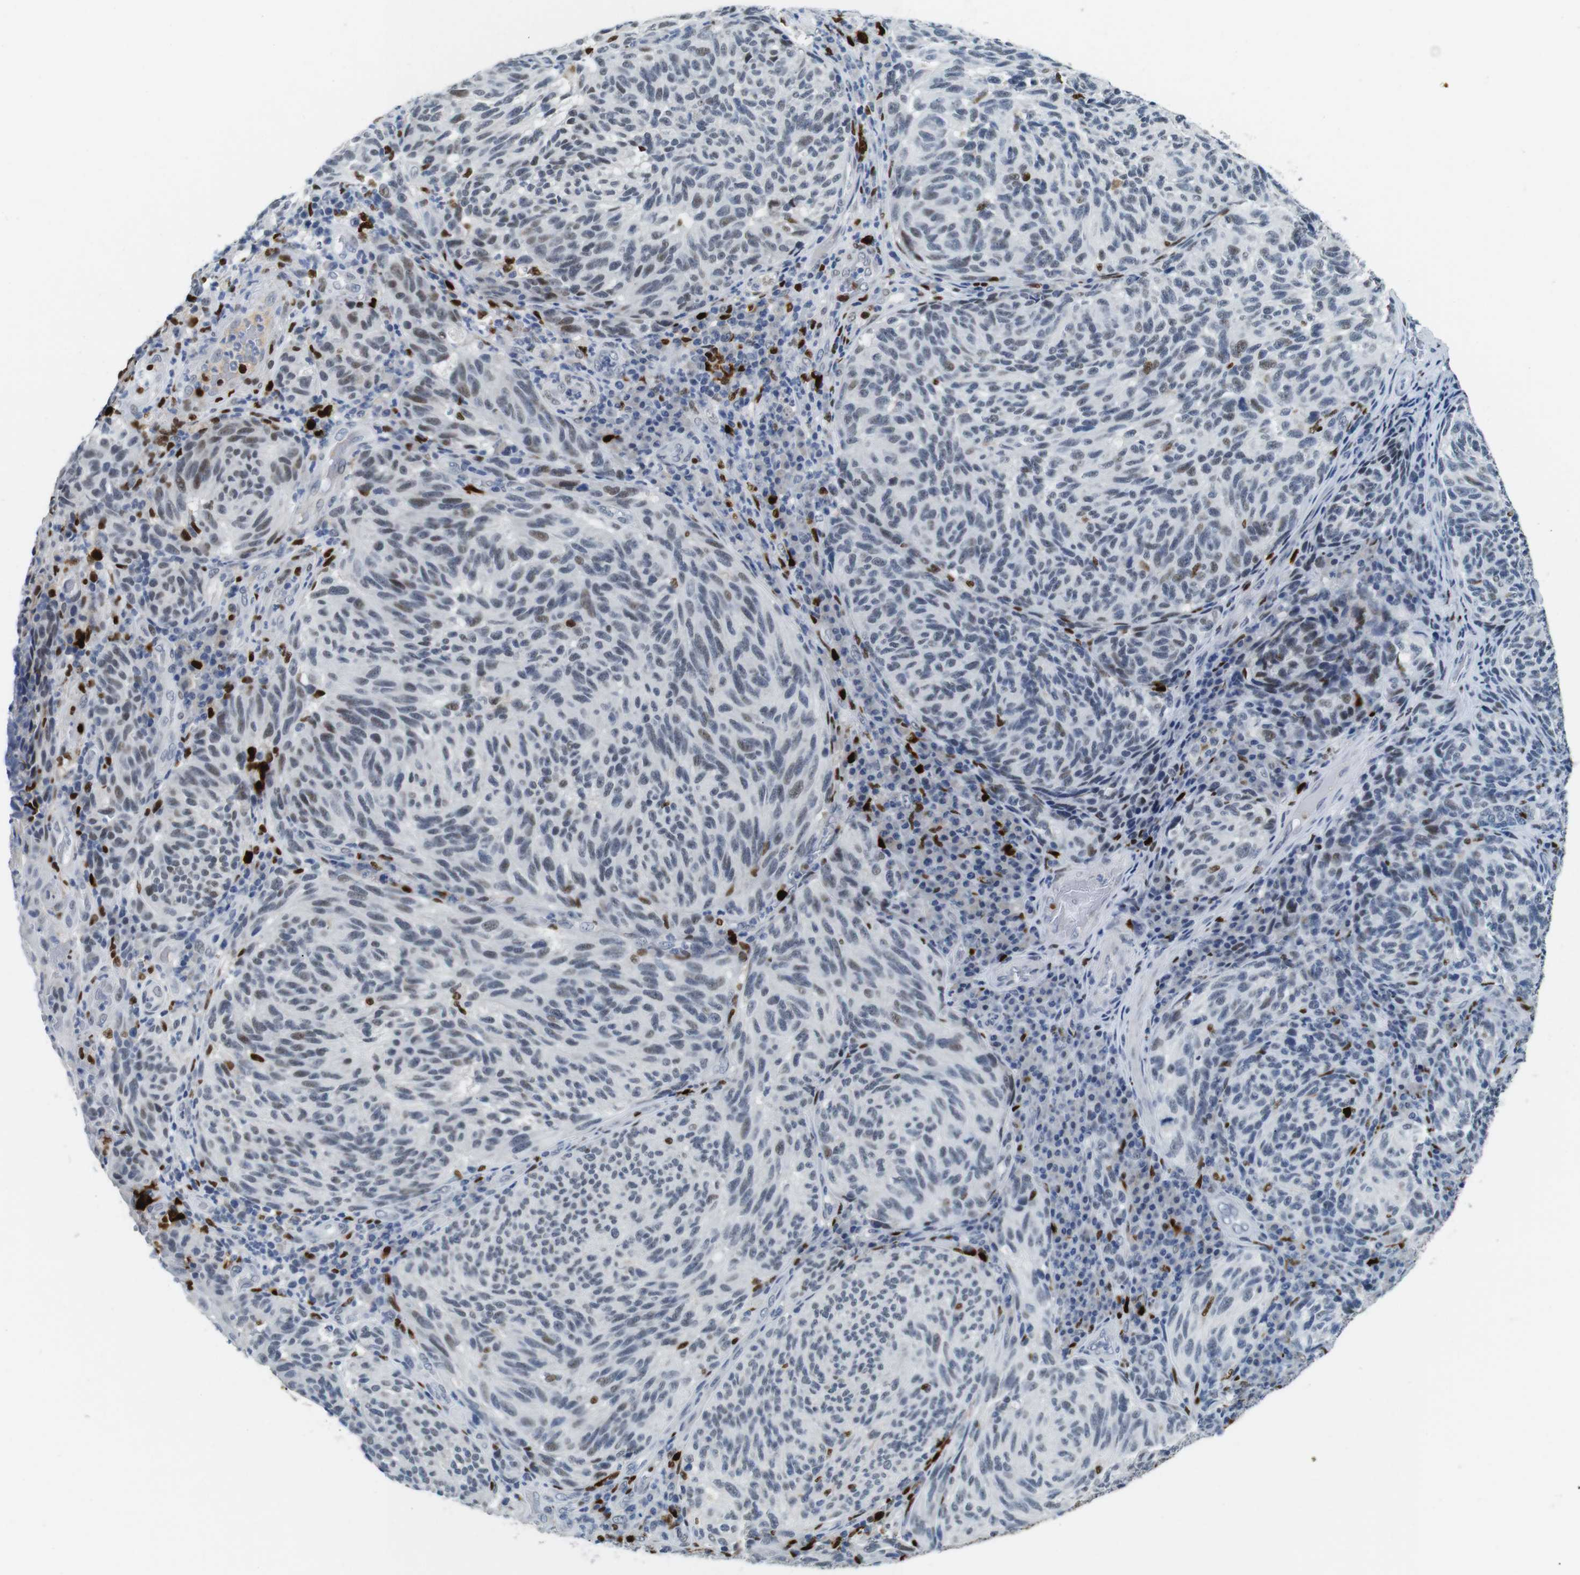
{"staining": {"intensity": "weak", "quantity": "<25%", "location": "nuclear"}, "tissue": "melanoma", "cell_type": "Tumor cells", "image_type": "cancer", "snomed": [{"axis": "morphology", "description": "Malignant melanoma, NOS"}, {"axis": "topography", "description": "Skin"}], "caption": "Tumor cells show no significant protein expression in malignant melanoma.", "gene": "IRF8", "patient": {"sex": "female", "age": 73}}